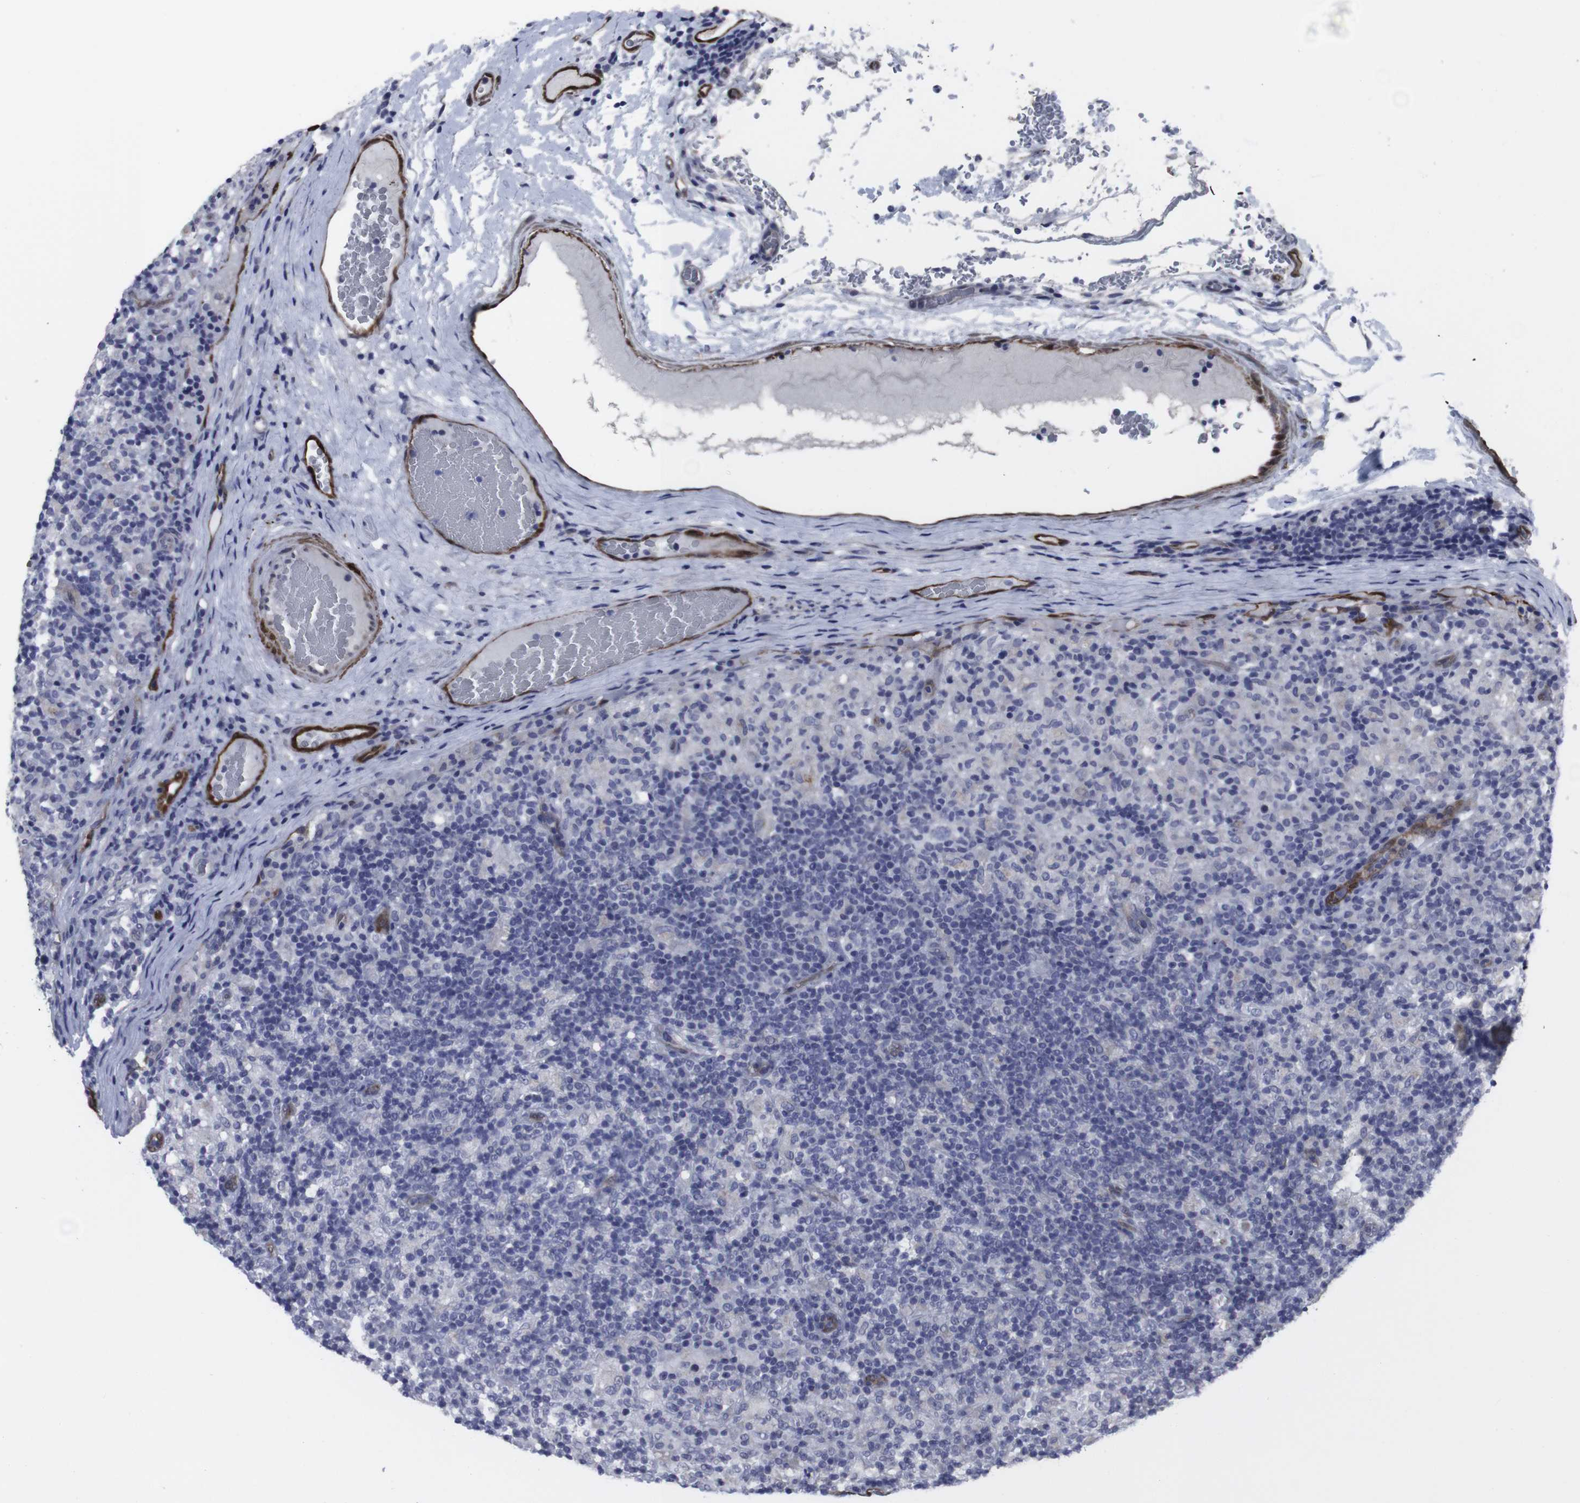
{"staining": {"intensity": "negative", "quantity": "none", "location": "none"}, "tissue": "lymphoma", "cell_type": "Tumor cells", "image_type": "cancer", "snomed": [{"axis": "morphology", "description": "Hodgkin's disease, NOS"}, {"axis": "topography", "description": "Lymph node"}], "caption": "Immunohistochemistry image of neoplastic tissue: lymphoma stained with DAB (3,3'-diaminobenzidine) displays no significant protein staining in tumor cells.", "gene": "SNCG", "patient": {"sex": "male", "age": 70}}